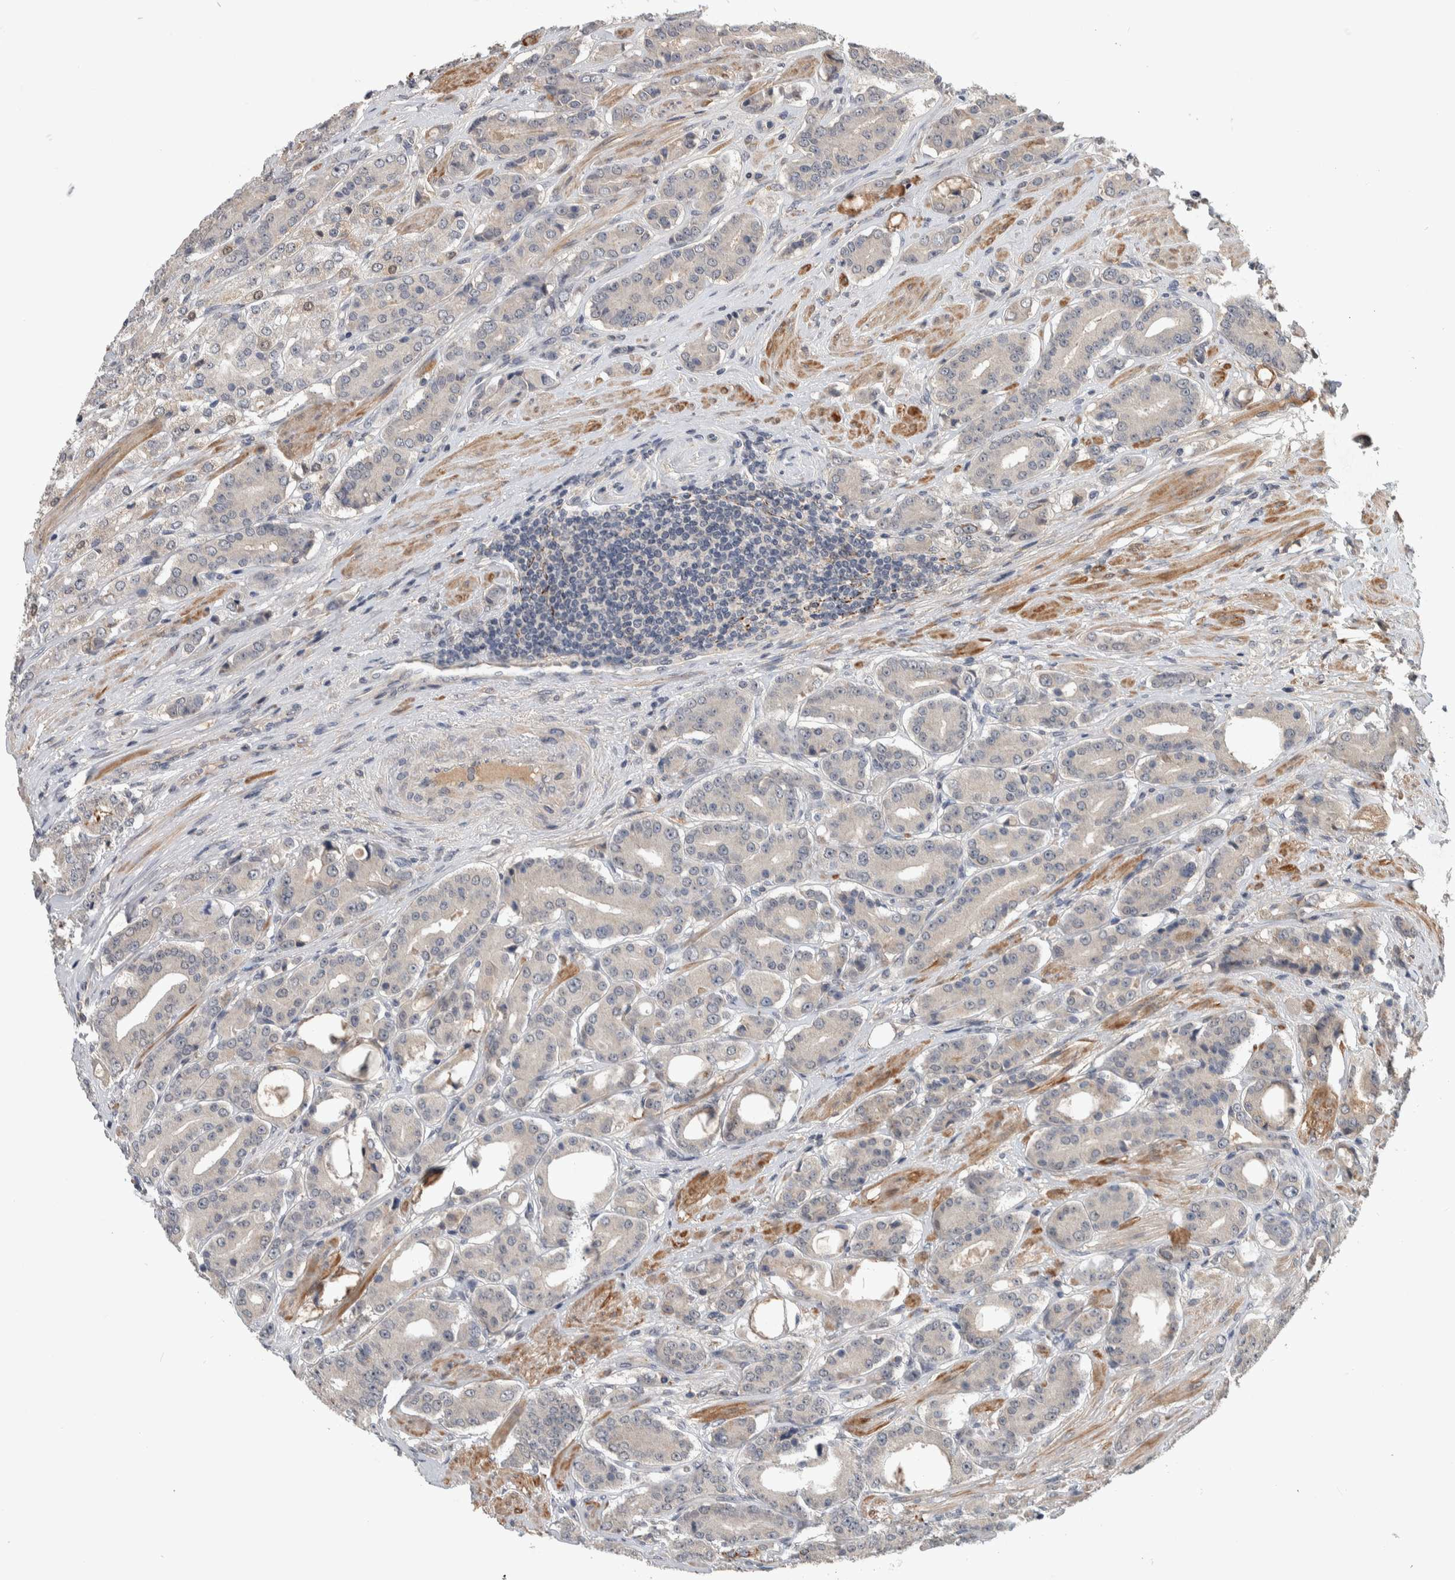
{"staining": {"intensity": "weak", "quantity": "<25%", "location": "cytoplasmic/membranous"}, "tissue": "prostate cancer", "cell_type": "Tumor cells", "image_type": "cancer", "snomed": [{"axis": "morphology", "description": "Adenocarcinoma, High grade"}, {"axis": "topography", "description": "Prostate"}], "caption": "The micrograph displays no significant expression in tumor cells of high-grade adenocarcinoma (prostate).", "gene": "CHRM3", "patient": {"sex": "male", "age": 71}}